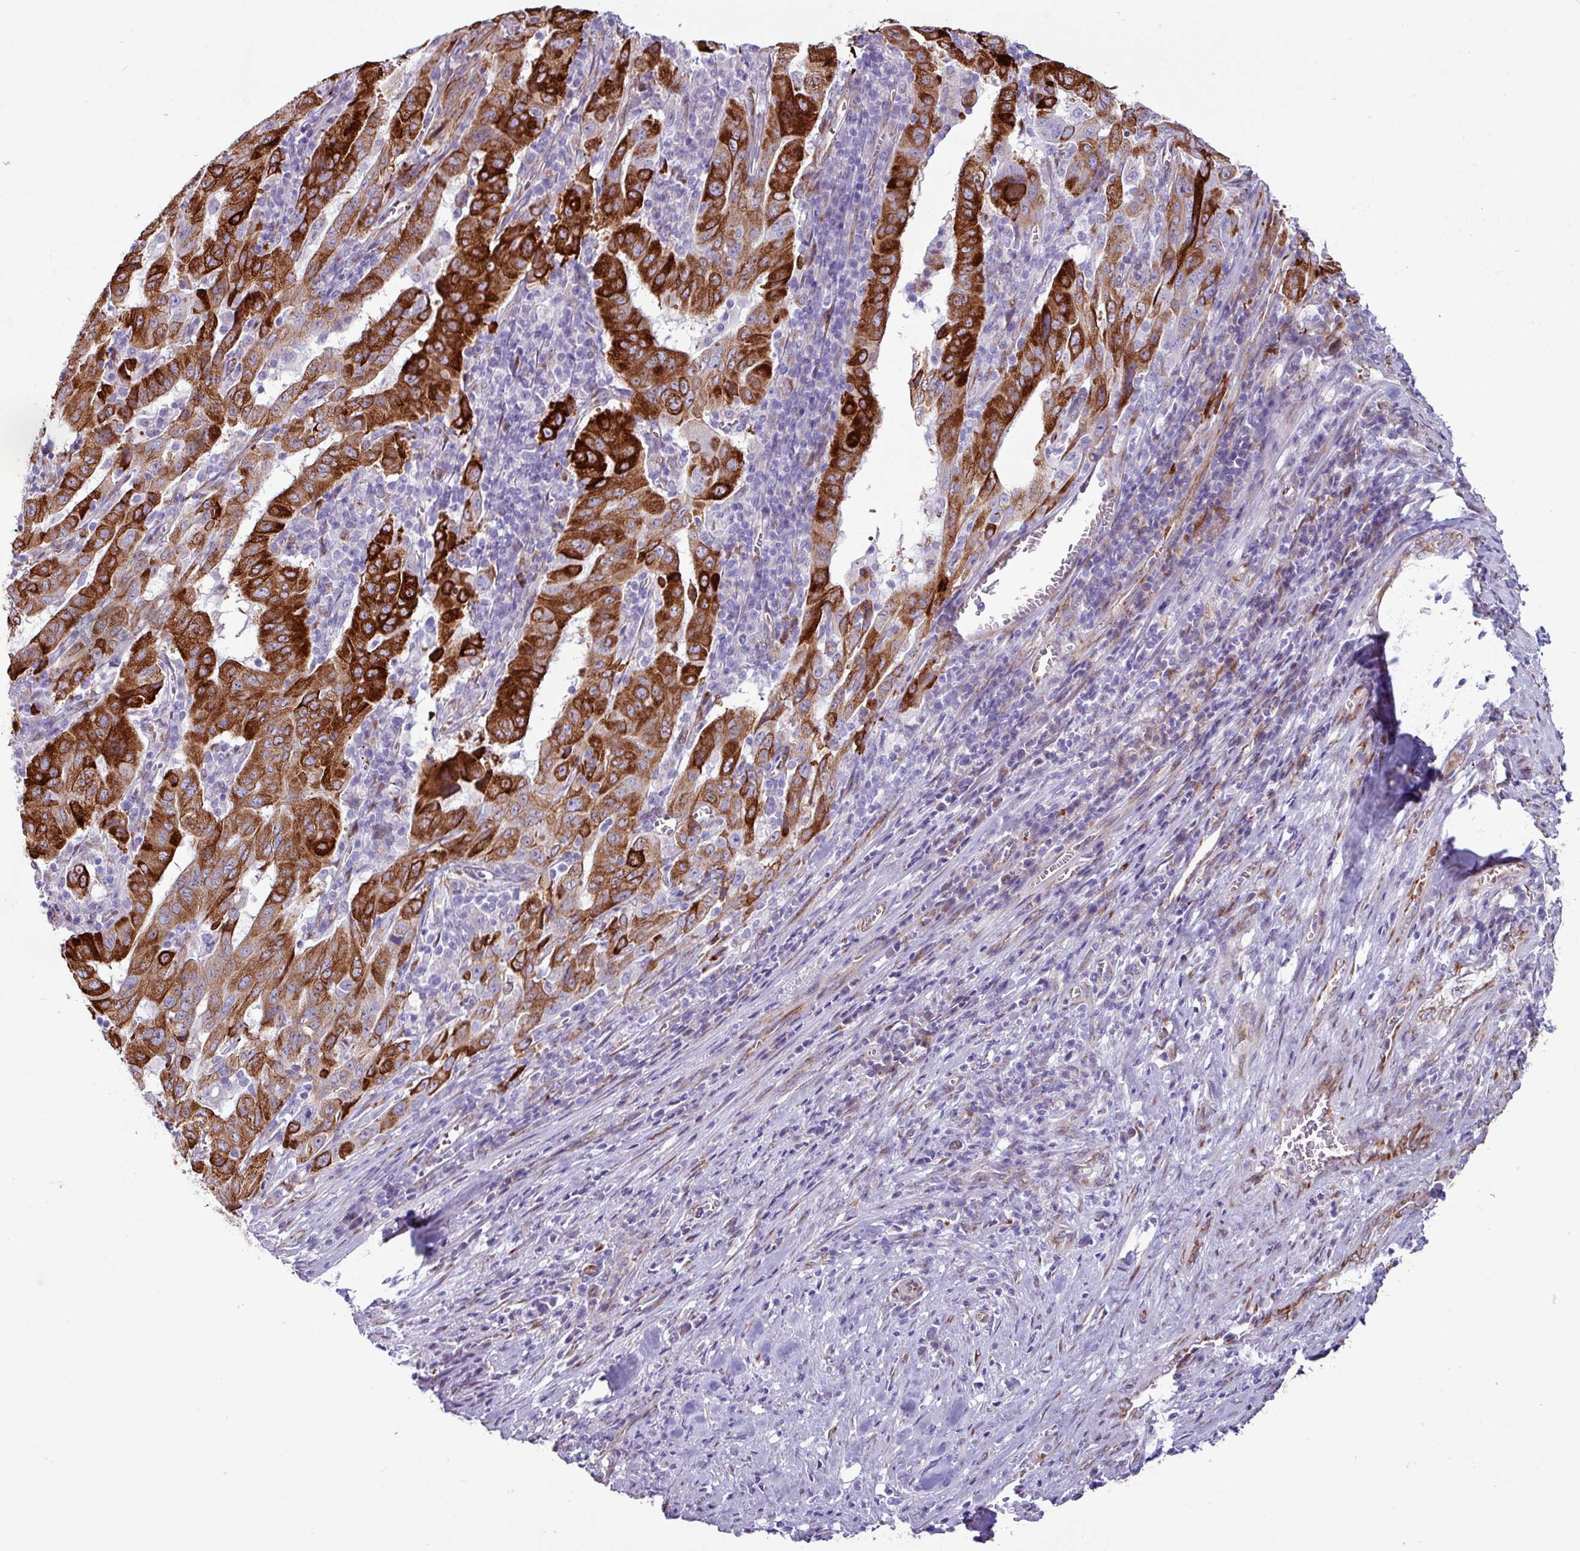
{"staining": {"intensity": "strong", "quantity": ">75%", "location": "cytoplasmic/membranous"}, "tissue": "pancreatic cancer", "cell_type": "Tumor cells", "image_type": "cancer", "snomed": [{"axis": "morphology", "description": "Adenocarcinoma, NOS"}, {"axis": "topography", "description": "Pancreas"}], "caption": "High-magnification brightfield microscopy of adenocarcinoma (pancreatic) stained with DAB (3,3'-diaminobenzidine) (brown) and counterstained with hematoxylin (blue). tumor cells exhibit strong cytoplasmic/membranous positivity is appreciated in about>75% of cells.", "gene": "PPP1R35", "patient": {"sex": "male", "age": 63}}